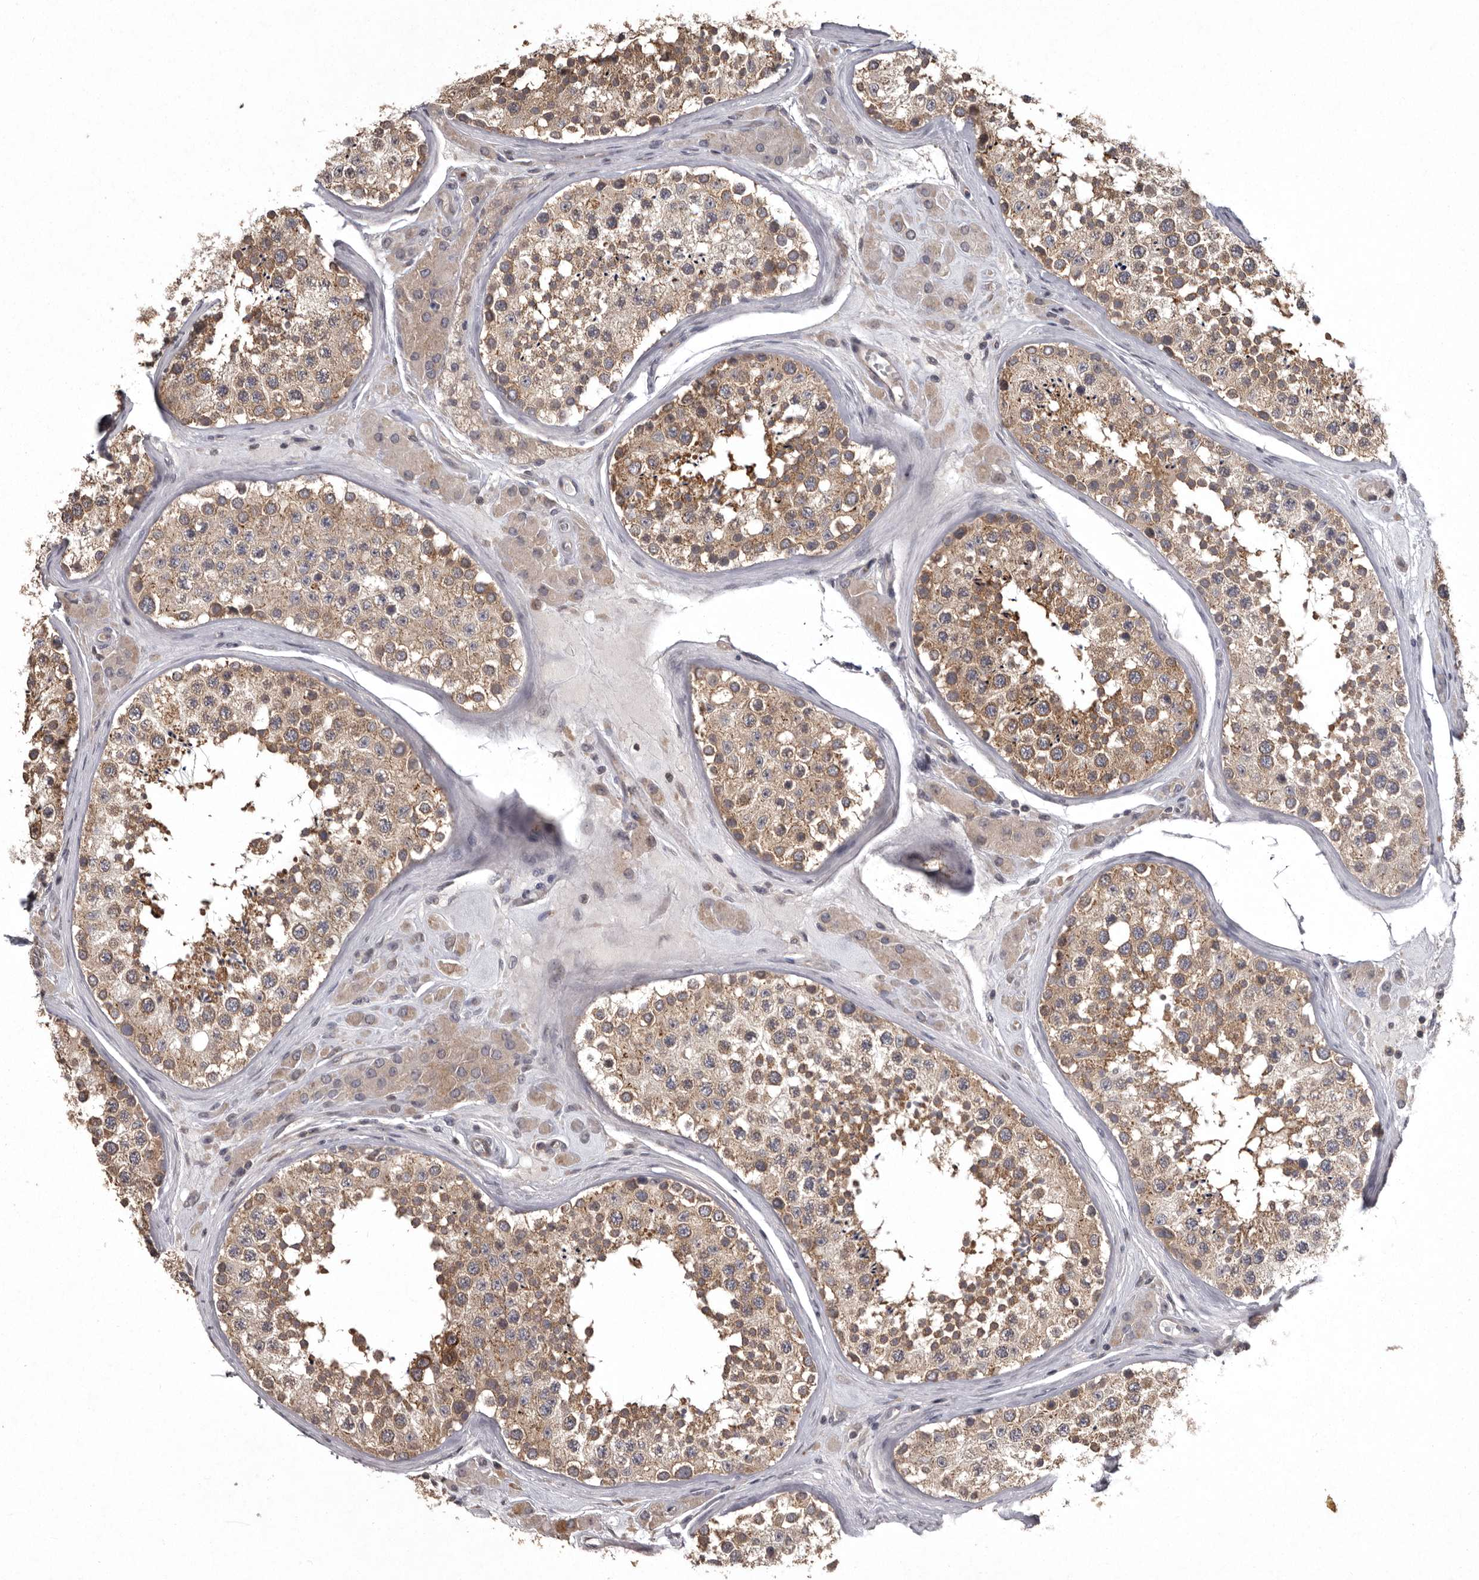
{"staining": {"intensity": "moderate", "quantity": ">75%", "location": "cytoplasmic/membranous"}, "tissue": "testis", "cell_type": "Cells in seminiferous ducts", "image_type": "normal", "snomed": [{"axis": "morphology", "description": "Normal tissue, NOS"}, {"axis": "topography", "description": "Testis"}], "caption": "Immunohistochemical staining of benign testis exhibits medium levels of moderate cytoplasmic/membranous positivity in approximately >75% of cells in seminiferous ducts.", "gene": "DARS1", "patient": {"sex": "male", "age": 46}}